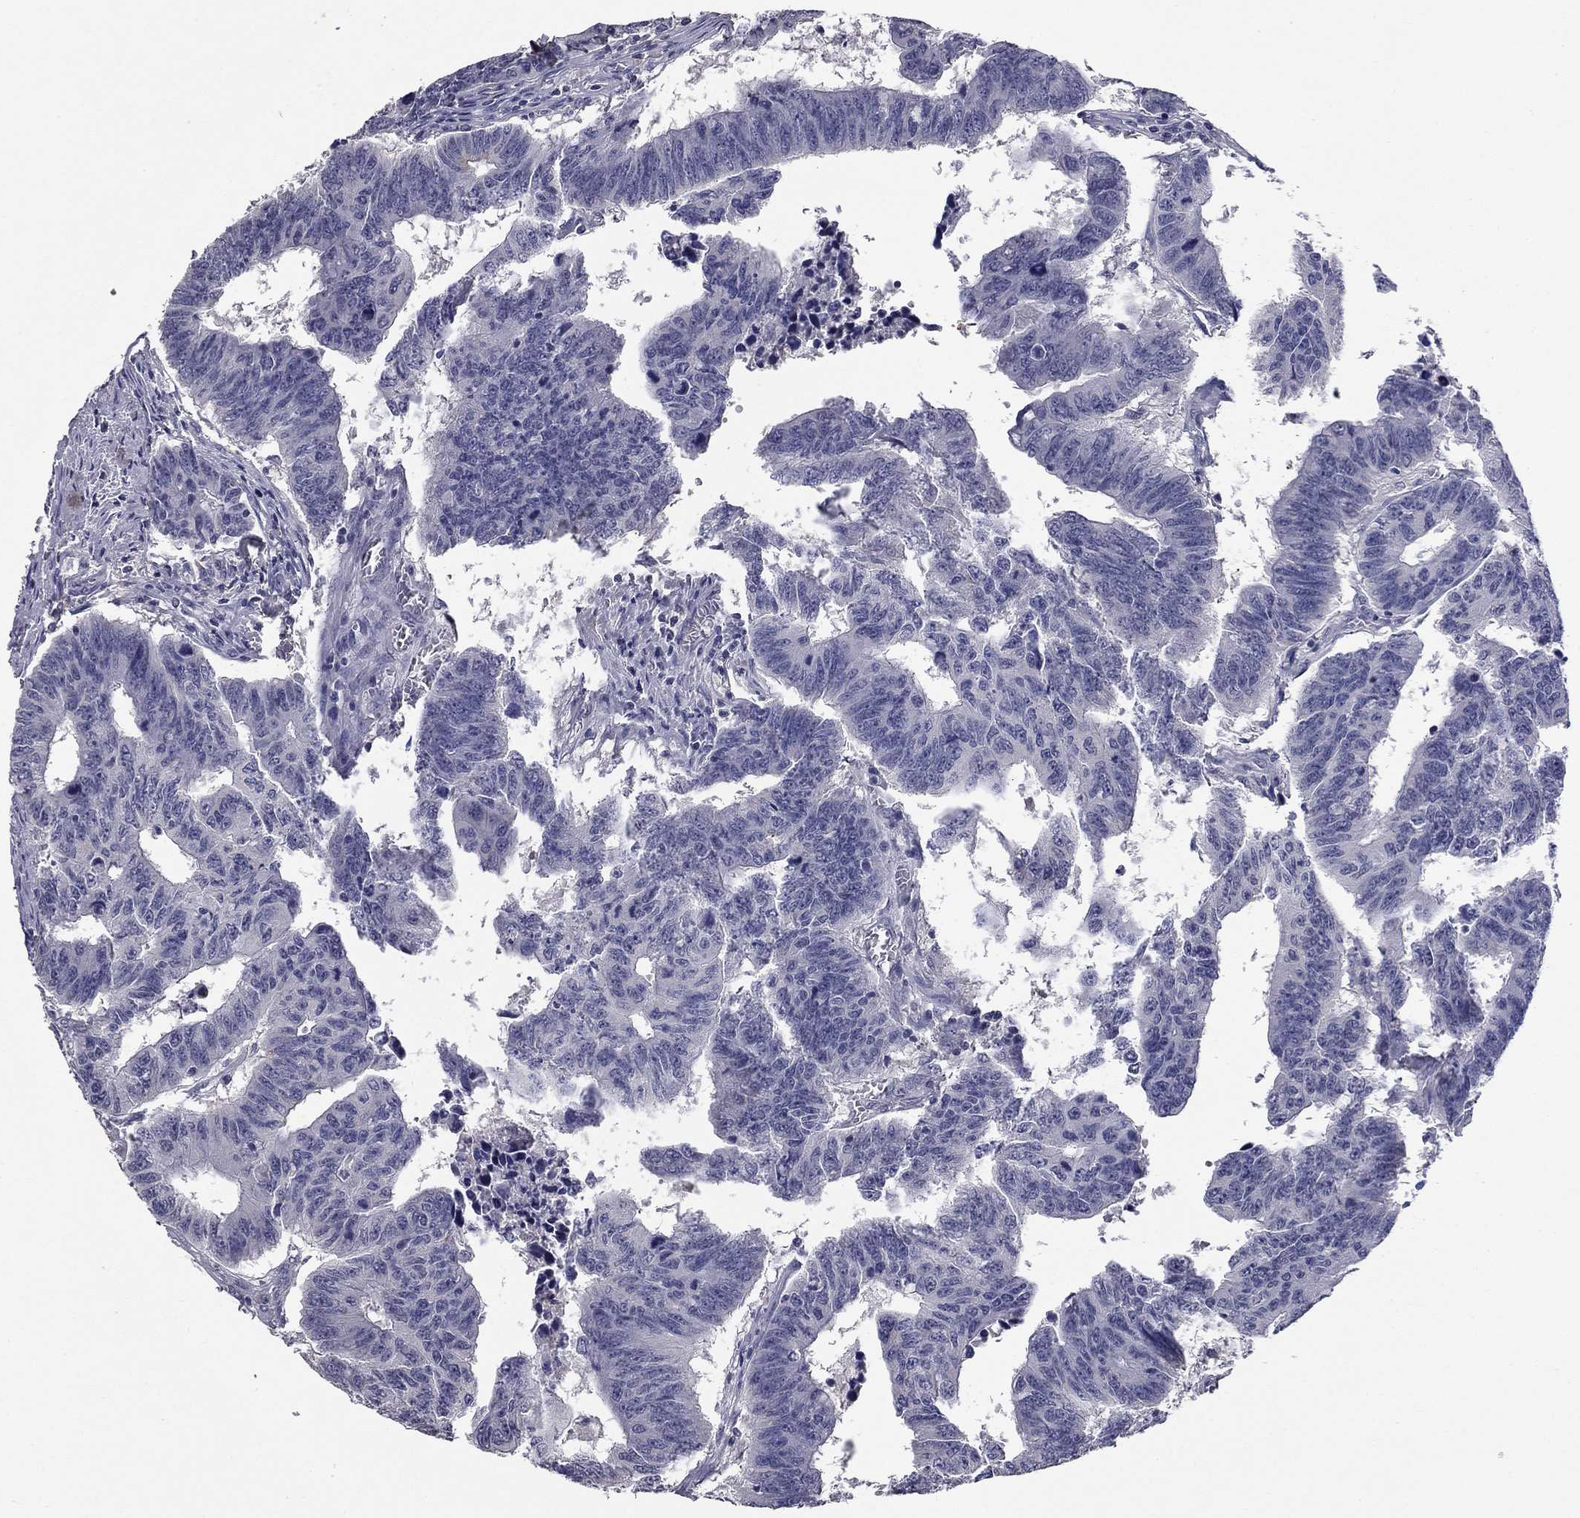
{"staining": {"intensity": "negative", "quantity": "none", "location": "none"}, "tissue": "colorectal cancer", "cell_type": "Tumor cells", "image_type": "cancer", "snomed": [{"axis": "morphology", "description": "Adenocarcinoma, NOS"}, {"axis": "topography", "description": "Appendix"}, {"axis": "topography", "description": "Colon"}, {"axis": "topography", "description": "Cecum"}, {"axis": "topography", "description": "Colon asc"}], "caption": "Immunohistochemistry (IHC) image of neoplastic tissue: adenocarcinoma (colorectal) stained with DAB (3,3'-diaminobenzidine) displays no significant protein staining in tumor cells.", "gene": "COL2A1", "patient": {"sex": "female", "age": 85}}